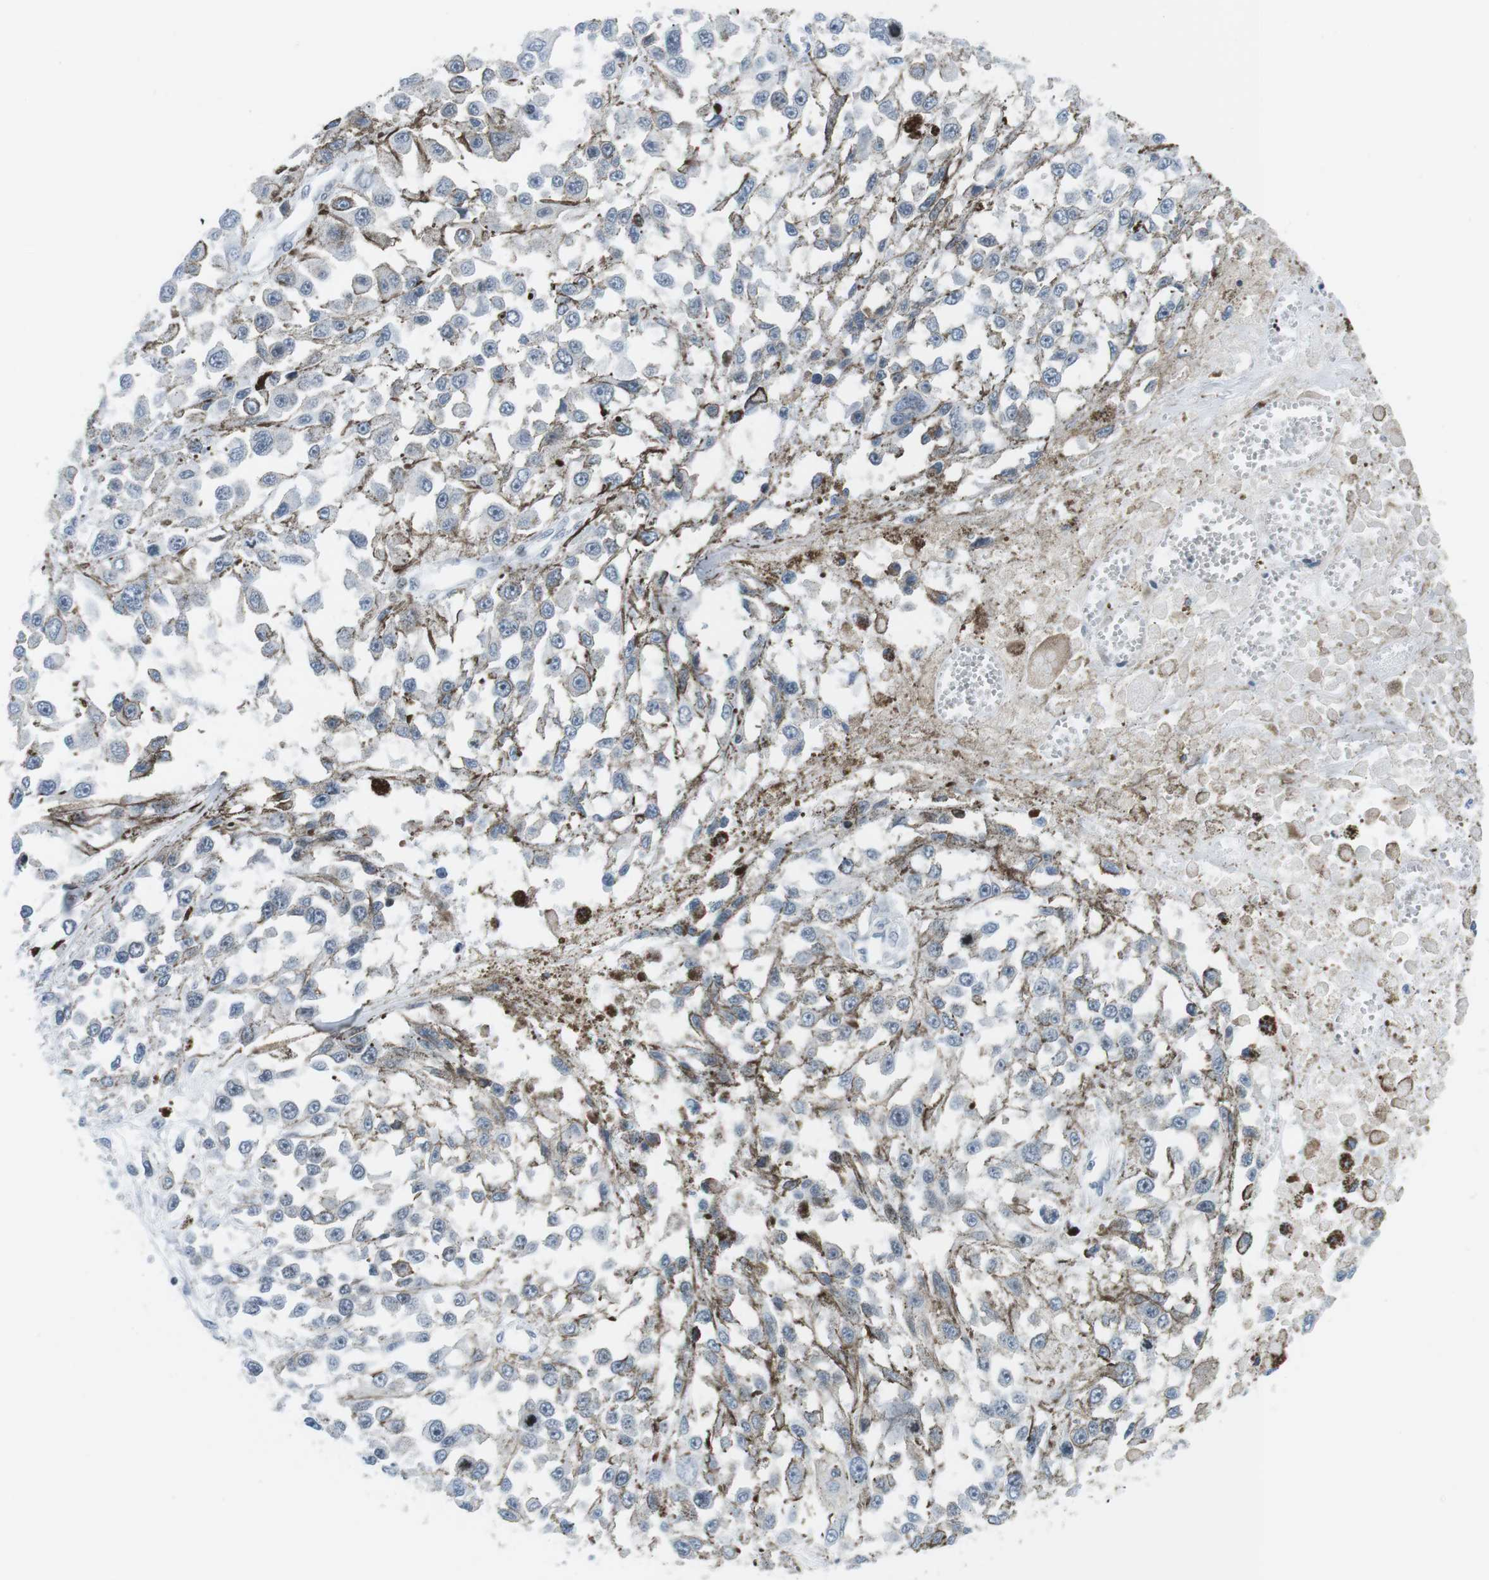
{"staining": {"intensity": "negative", "quantity": "none", "location": "none"}, "tissue": "melanoma", "cell_type": "Tumor cells", "image_type": "cancer", "snomed": [{"axis": "morphology", "description": "Malignant melanoma, Metastatic site"}, {"axis": "topography", "description": "Lymph node"}], "caption": "Immunohistochemical staining of human melanoma shows no significant staining in tumor cells.", "gene": "E2F2", "patient": {"sex": "male", "age": 59}}